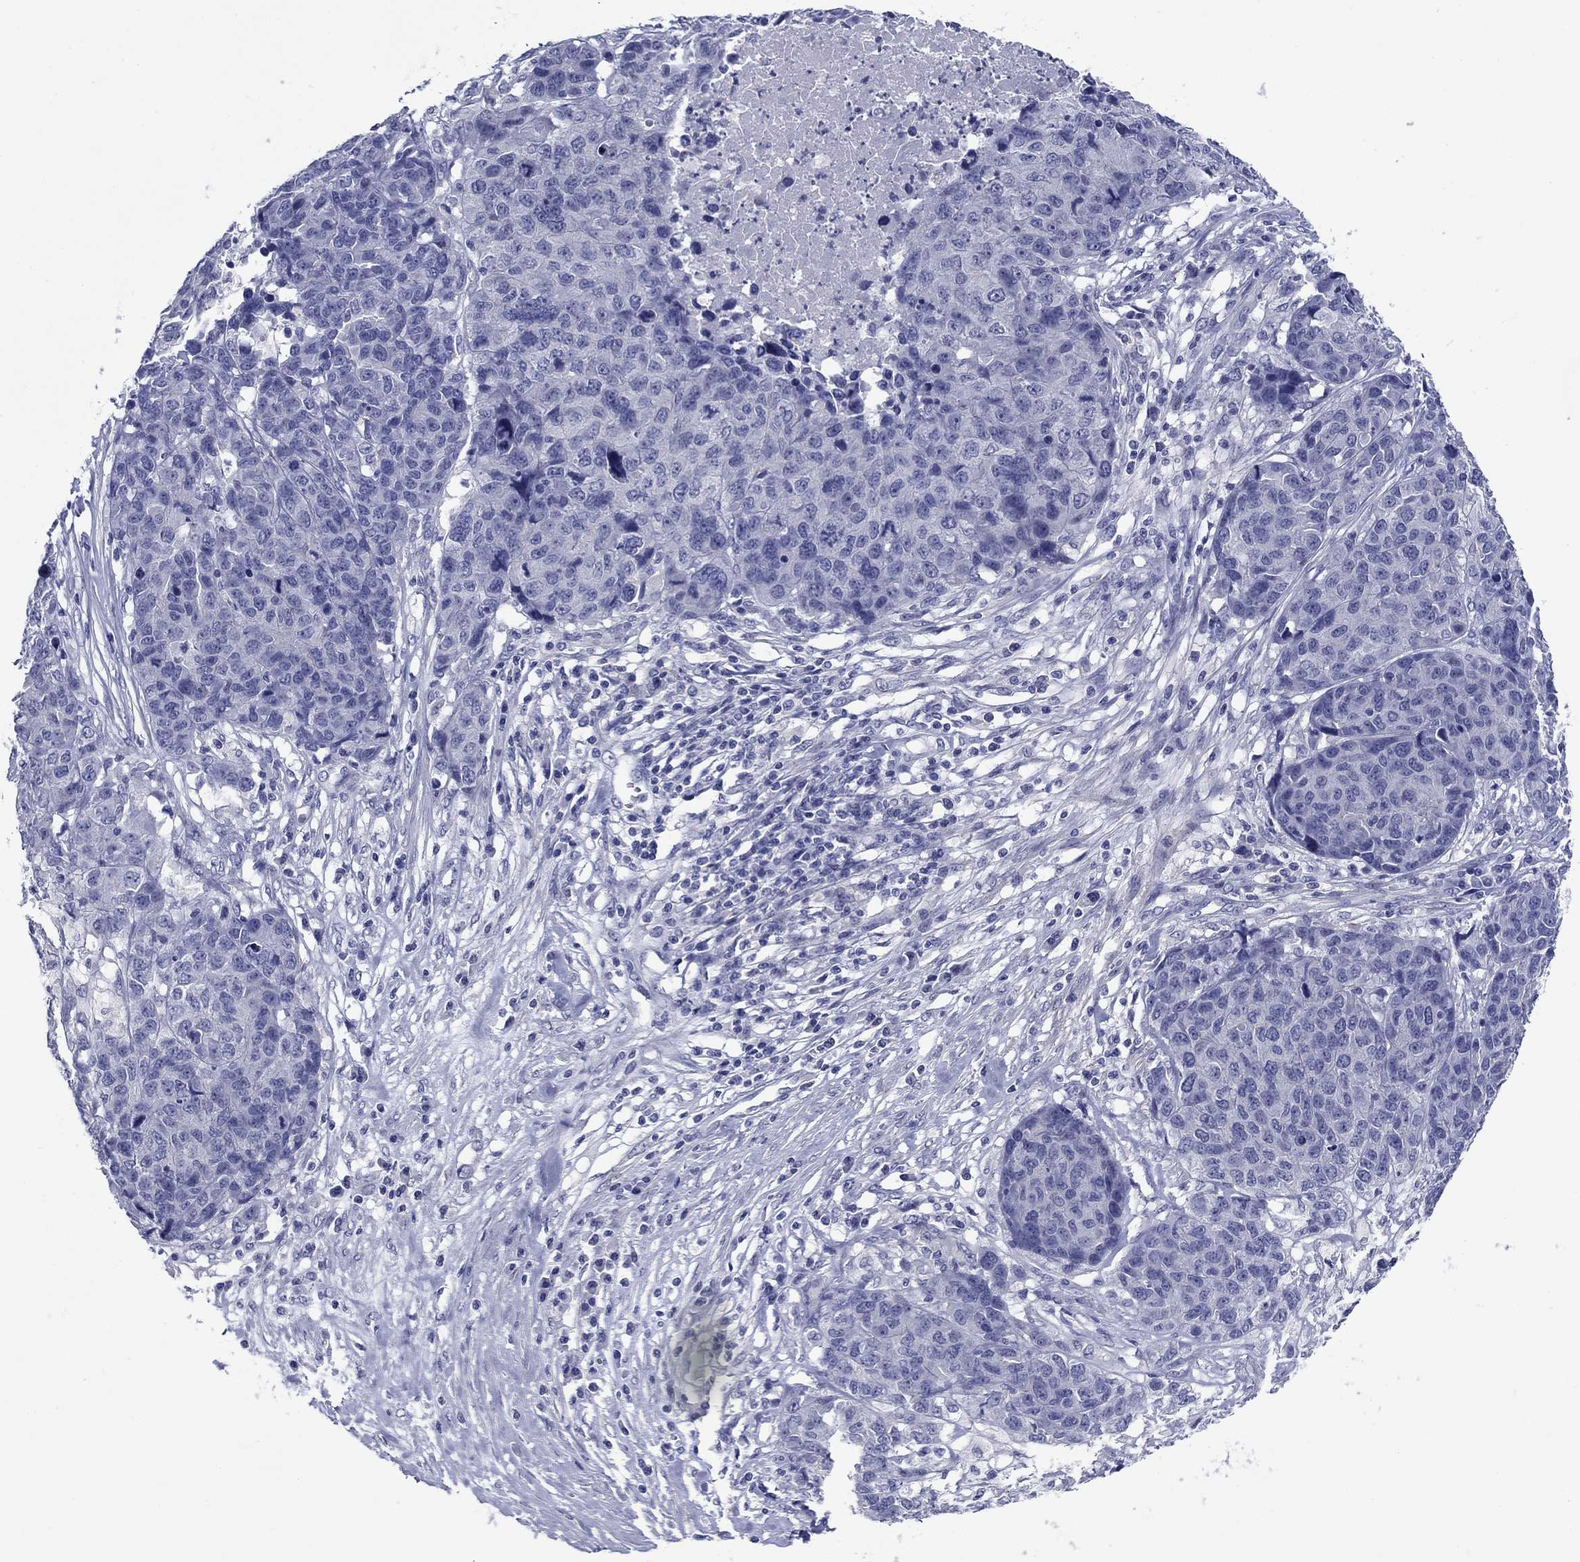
{"staining": {"intensity": "negative", "quantity": "none", "location": "none"}, "tissue": "ovarian cancer", "cell_type": "Tumor cells", "image_type": "cancer", "snomed": [{"axis": "morphology", "description": "Cystadenocarcinoma, serous, NOS"}, {"axis": "topography", "description": "Ovary"}], "caption": "DAB immunohistochemical staining of human ovarian cancer (serous cystadenocarcinoma) displays no significant expression in tumor cells.", "gene": "PRKCG", "patient": {"sex": "female", "age": 87}}